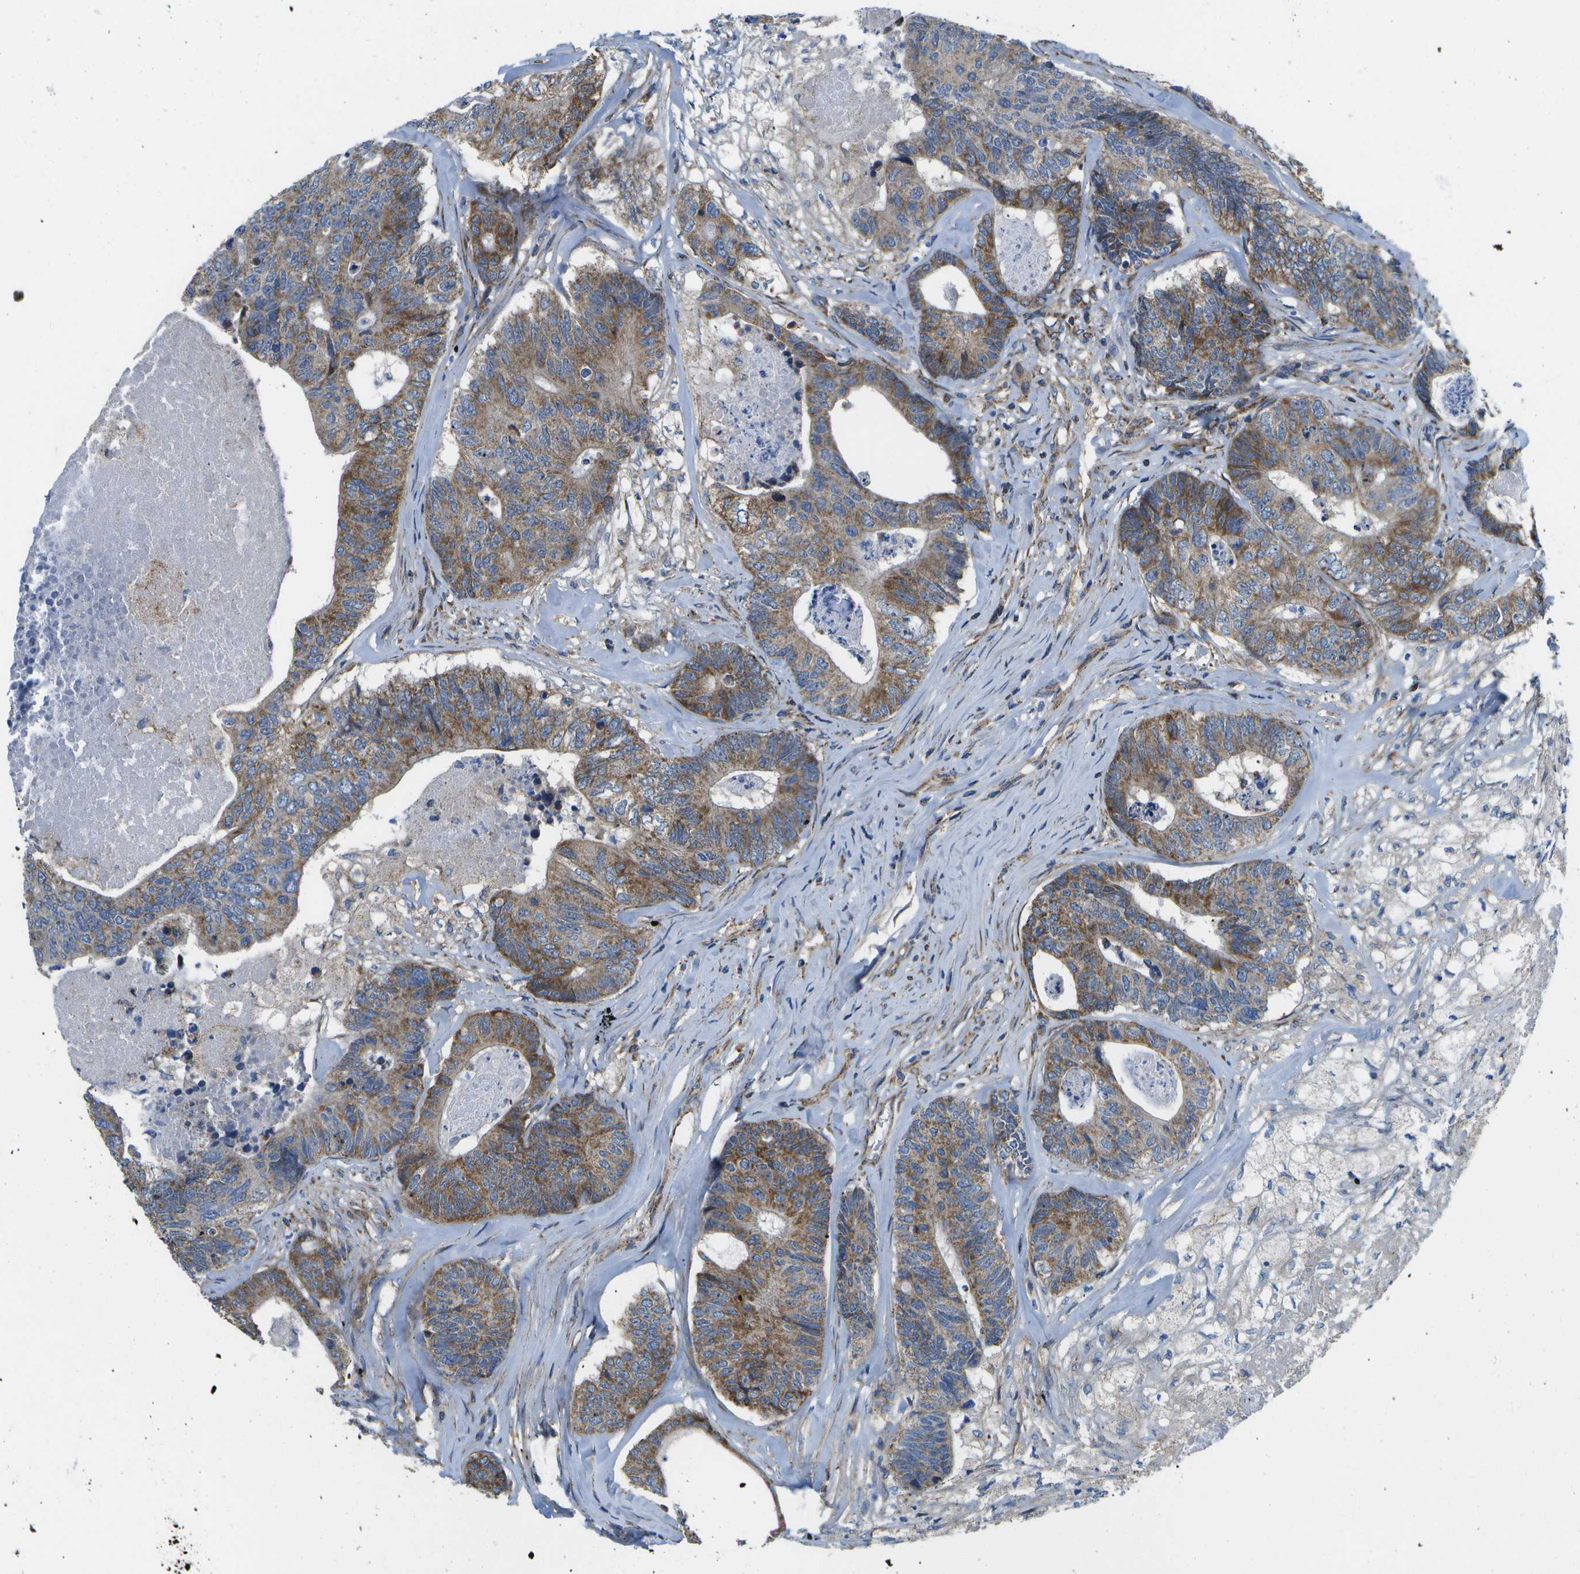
{"staining": {"intensity": "moderate", "quantity": ">75%", "location": "cytoplasmic/membranous"}, "tissue": "colorectal cancer", "cell_type": "Tumor cells", "image_type": "cancer", "snomed": [{"axis": "morphology", "description": "Adenocarcinoma, NOS"}, {"axis": "topography", "description": "Colon"}], "caption": "Immunohistochemistry staining of colorectal adenocarcinoma, which demonstrates medium levels of moderate cytoplasmic/membranous expression in about >75% of tumor cells indicating moderate cytoplasmic/membranous protein expression. The staining was performed using DAB (3,3'-diaminobenzidine) (brown) for protein detection and nuclei were counterstained in hematoxylin (blue).", "gene": "MVK", "patient": {"sex": "female", "age": 57}}